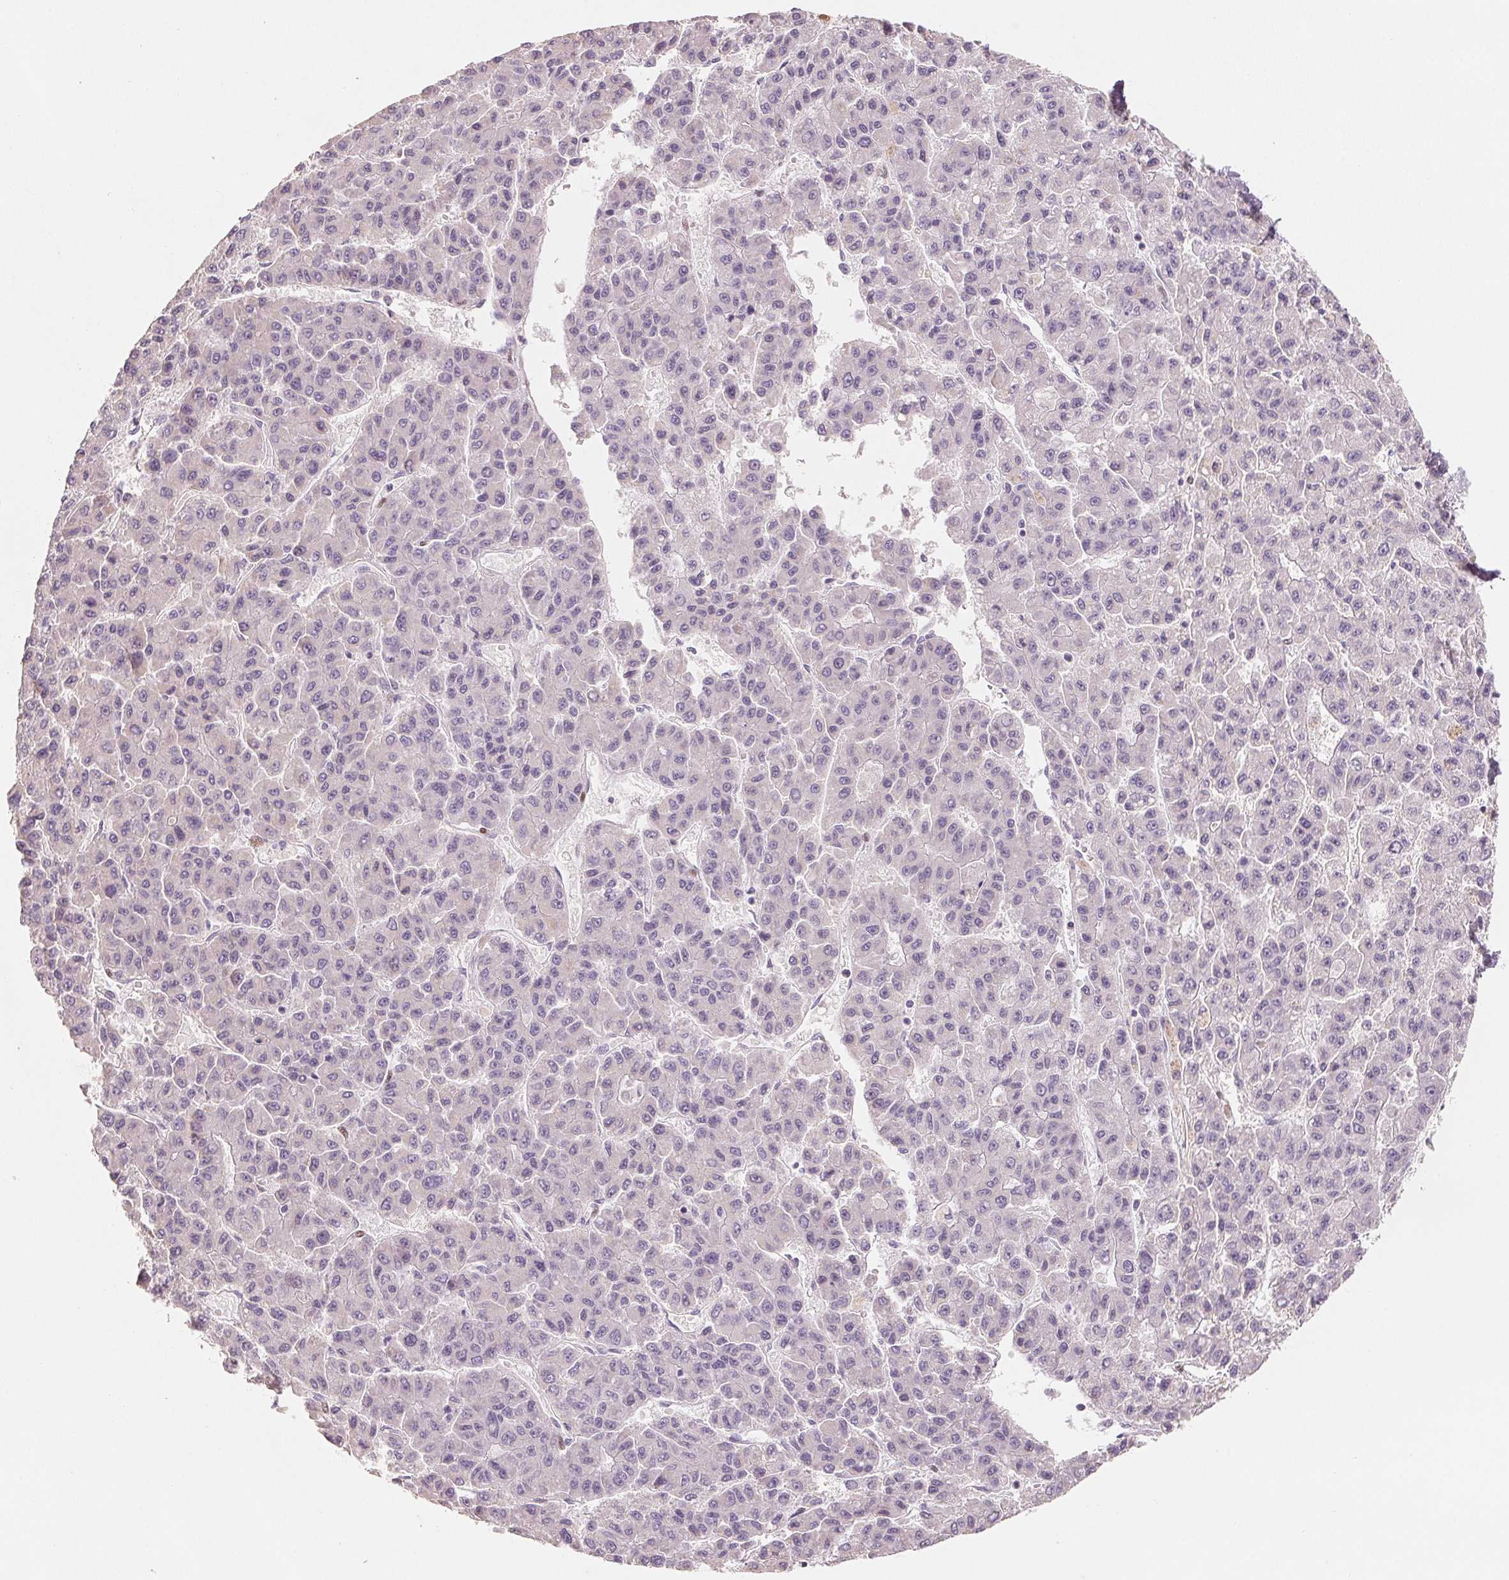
{"staining": {"intensity": "negative", "quantity": "none", "location": "none"}, "tissue": "liver cancer", "cell_type": "Tumor cells", "image_type": "cancer", "snomed": [{"axis": "morphology", "description": "Carcinoma, Hepatocellular, NOS"}, {"axis": "topography", "description": "Liver"}], "caption": "Immunohistochemical staining of liver cancer reveals no significant expression in tumor cells.", "gene": "SMARCD3", "patient": {"sex": "male", "age": 70}}